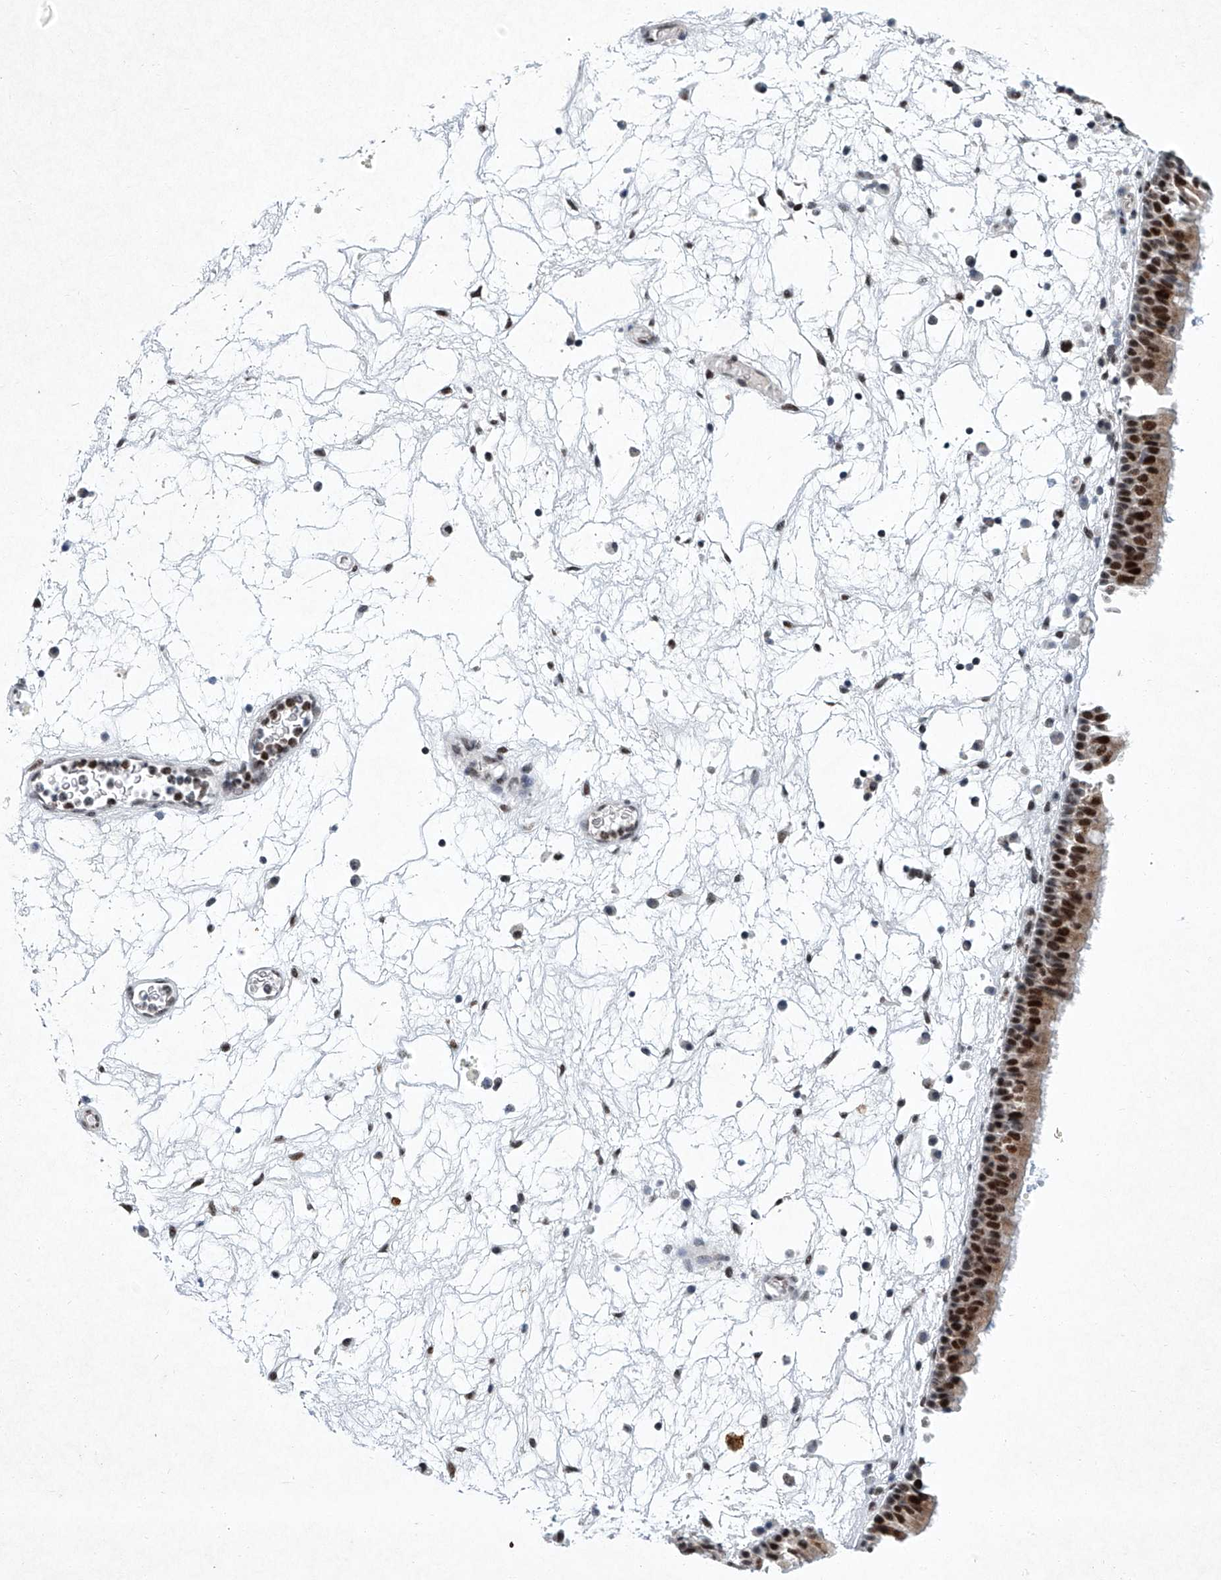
{"staining": {"intensity": "strong", "quantity": ">75%", "location": "nuclear"}, "tissue": "nasopharynx", "cell_type": "Respiratory epithelial cells", "image_type": "normal", "snomed": [{"axis": "morphology", "description": "Normal tissue, NOS"}, {"axis": "morphology", "description": "Inflammation, NOS"}, {"axis": "morphology", "description": "Malignant melanoma, Metastatic site"}, {"axis": "topography", "description": "Nasopharynx"}], "caption": "DAB (3,3'-diaminobenzidine) immunohistochemical staining of unremarkable nasopharynx shows strong nuclear protein staining in approximately >75% of respiratory epithelial cells. Nuclei are stained in blue.", "gene": "TFDP1", "patient": {"sex": "male", "age": 70}}